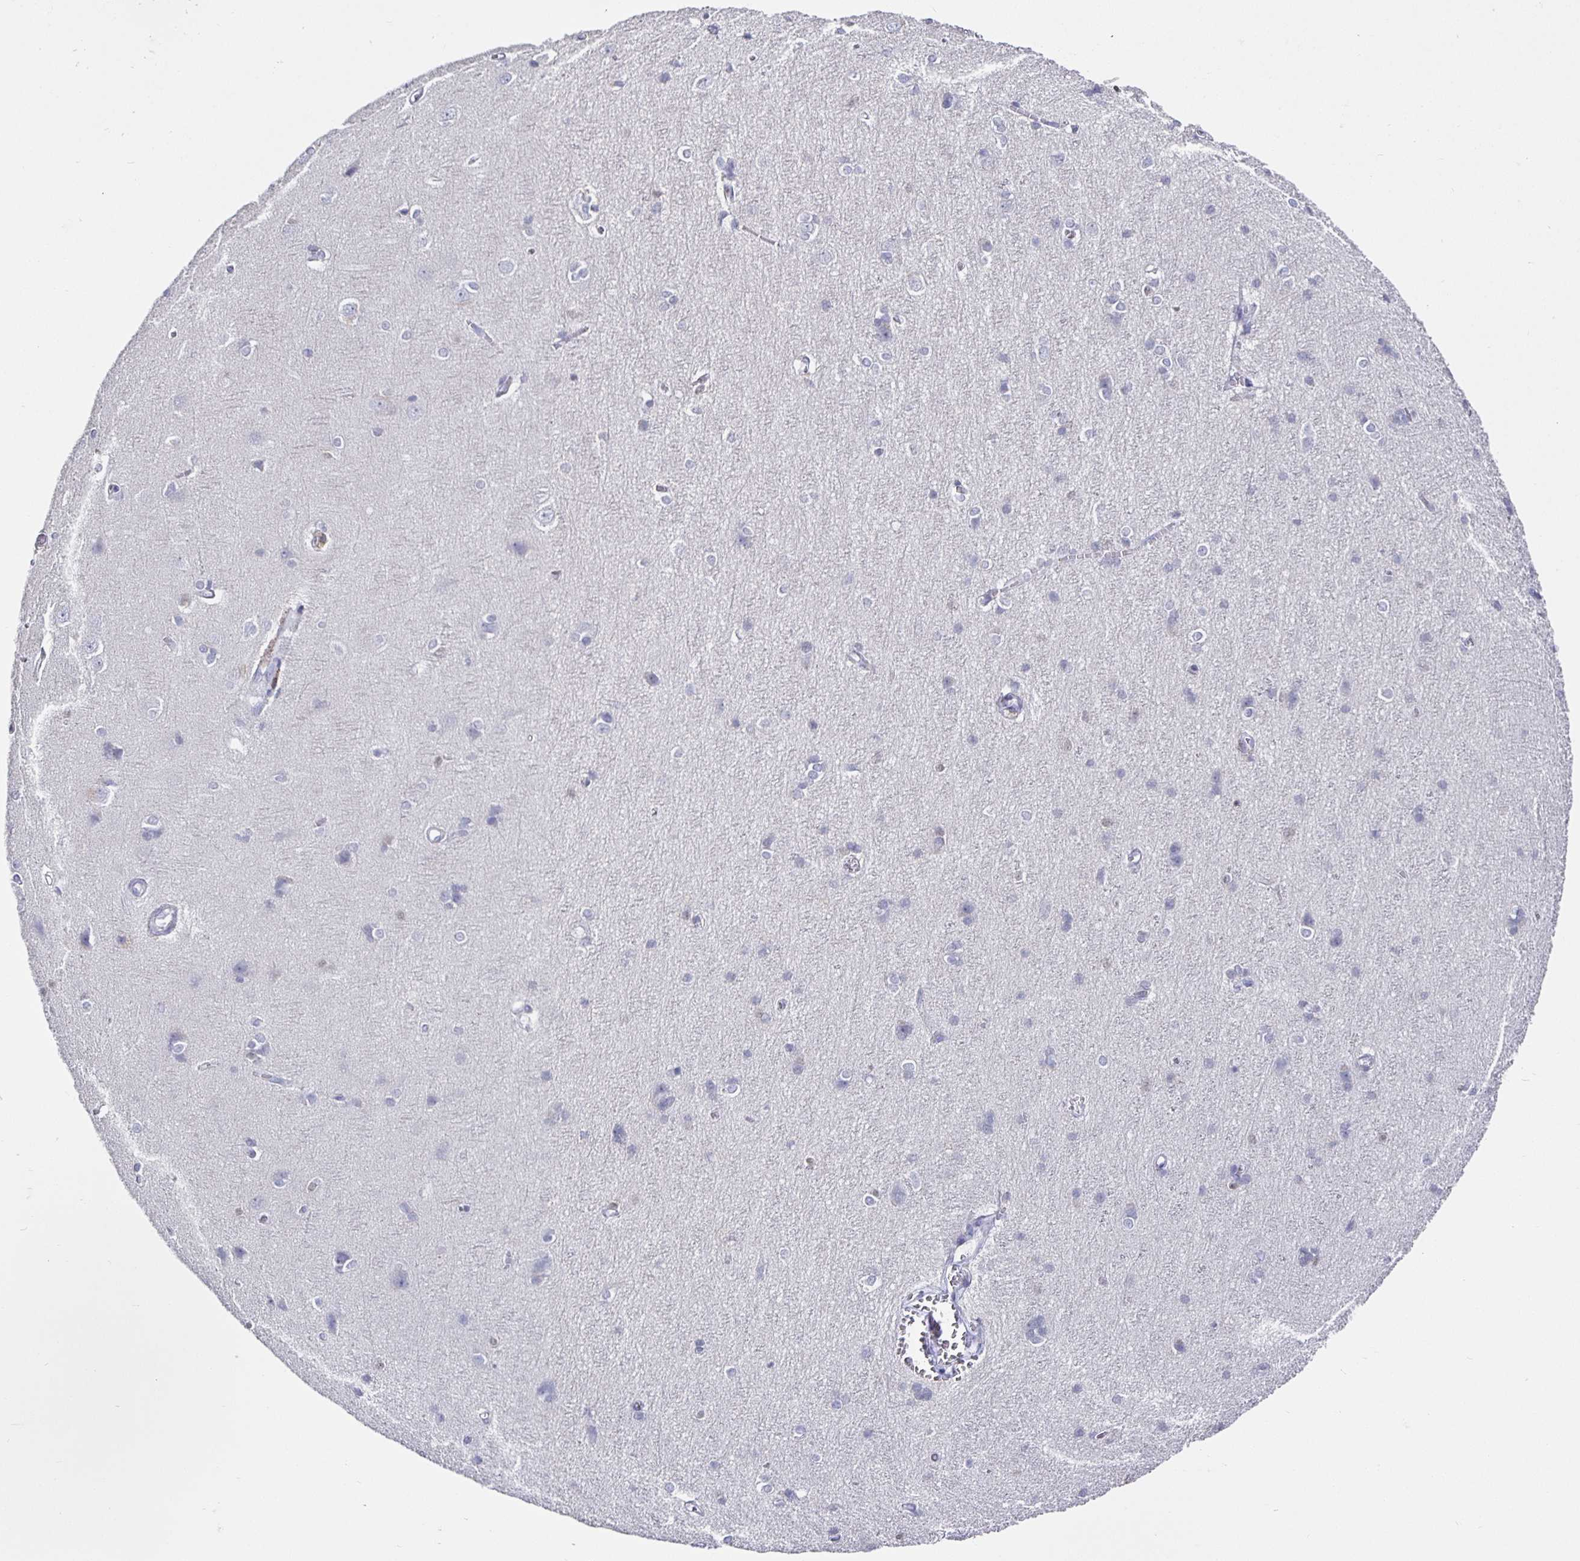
{"staining": {"intensity": "negative", "quantity": "none", "location": "none"}, "tissue": "cerebral cortex", "cell_type": "Endothelial cells", "image_type": "normal", "snomed": [{"axis": "morphology", "description": "Normal tissue, NOS"}, {"axis": "topography", "description": "Cerebral cortex"}], "caption": "Immunohistochemical staining of unremarkable human cerebral cortex reveals no significant positivity in endothelial cells. (DAB (3,3'-diaminobenzidine) IHC visualized using brightfield microscopy, high magnification).", "gene": "RUNX2", "patient": {"sex": "male", "age": 37}}